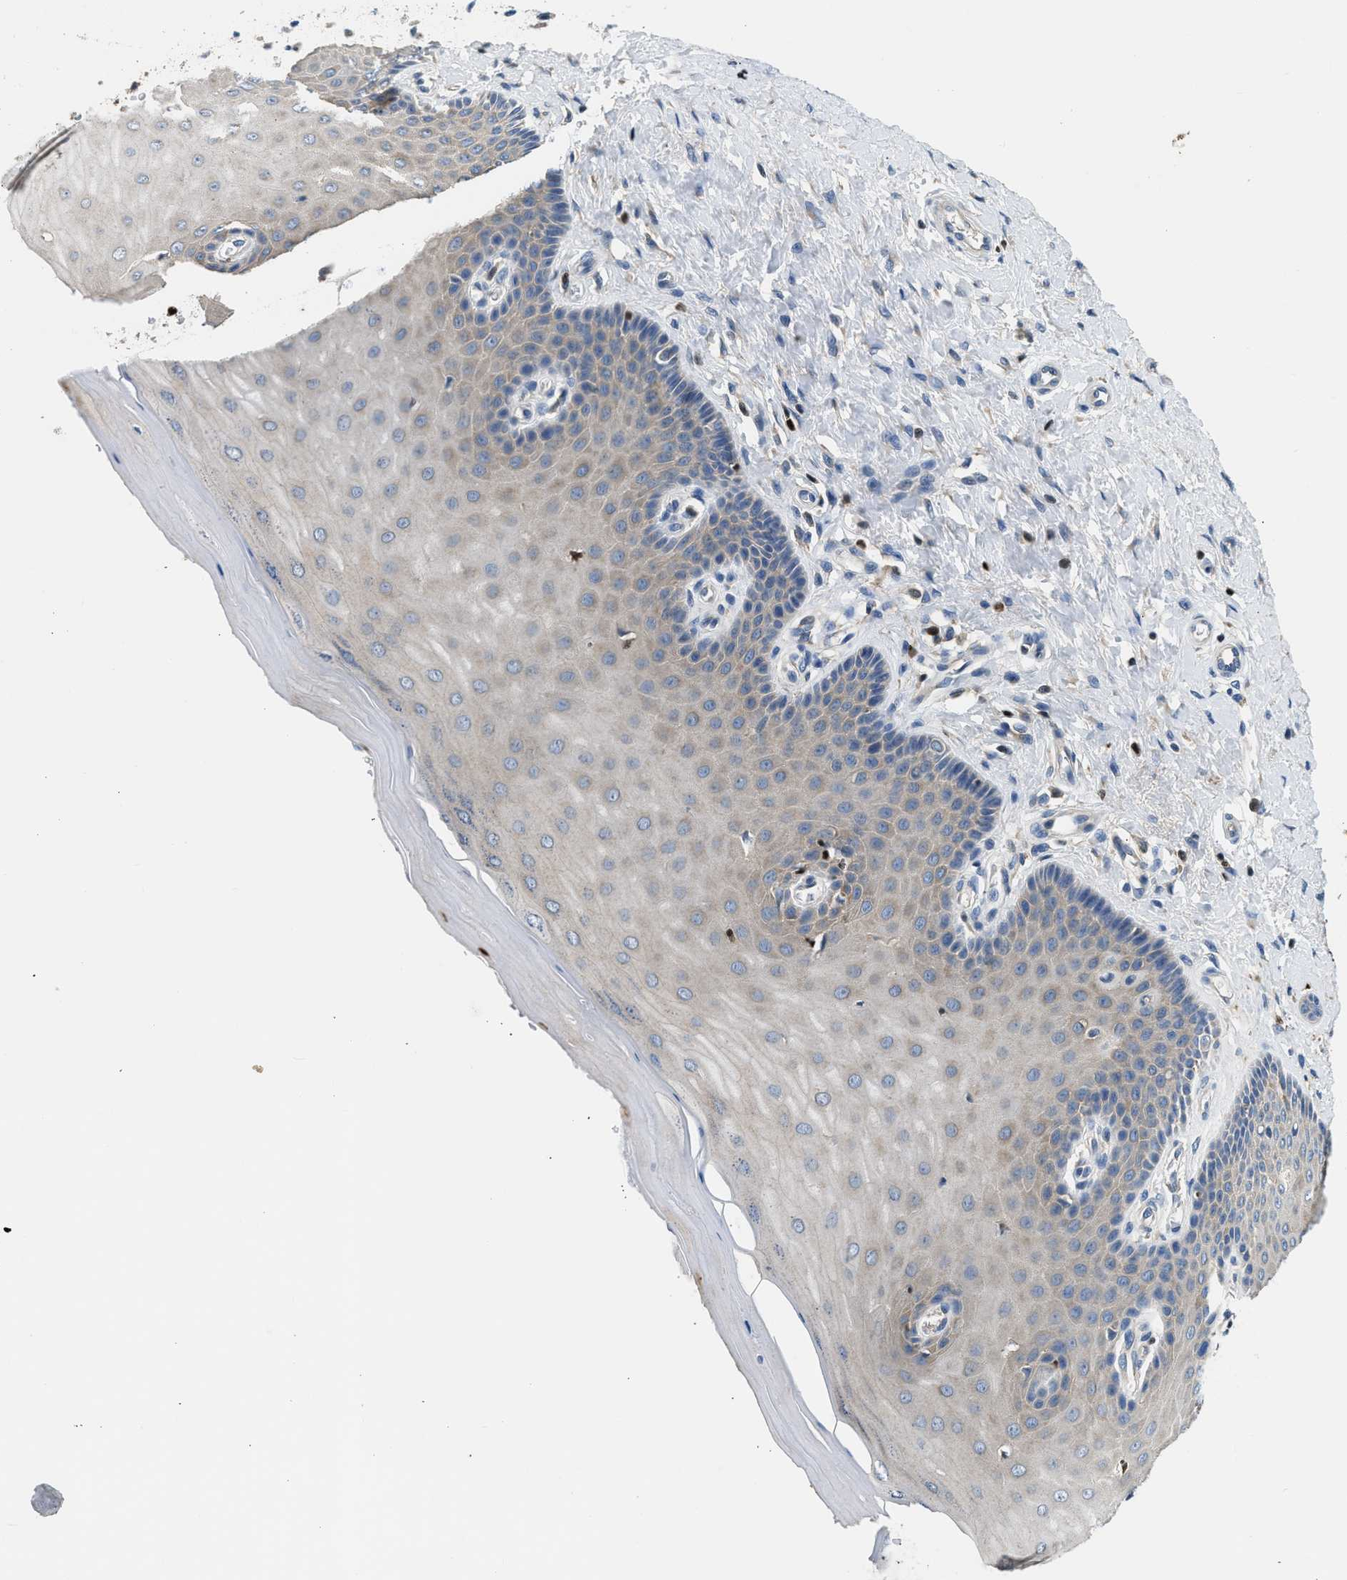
{"staining": {"intensity": "weak", "quantity": "<25%", "location": "cytoplasmic/membranous"}, "tissue": "cervix", "cell_type": "Glandular cells", "image_type": "normal", "snomed": [{"axis": "morphology", "description": "Normal tissue, NOS"}, {"axis": "topography", "description": "Cervix"}], "caption": "Unremarkable cervix was stained to show a protein in brown. There is no significant staining in glandular cells.", "gene": "TOX", "patient": {"sex": "female", "age": 55}}